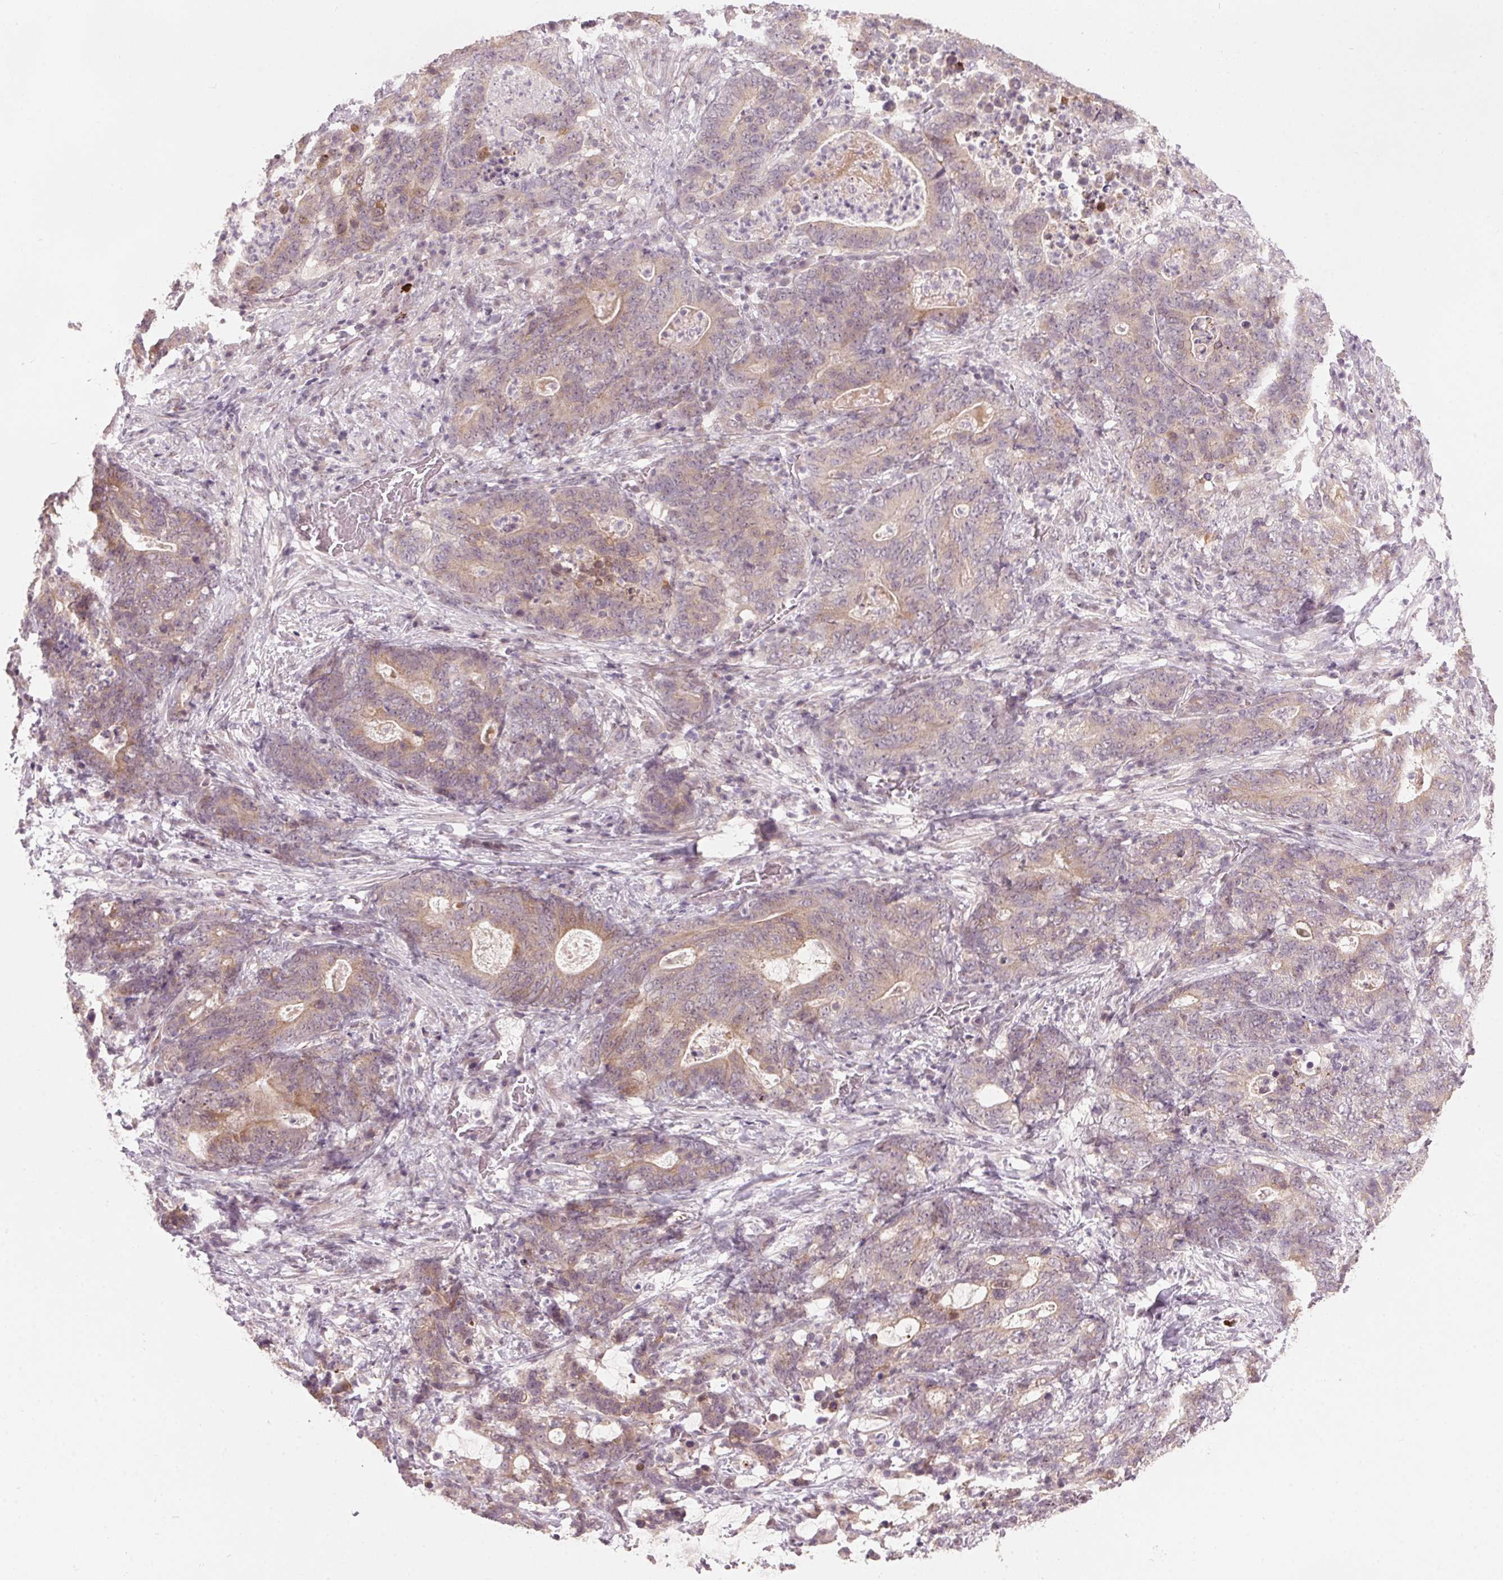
{"staining": {"intensity": "weak", "quantity": ">75%", "location": "cytoplasmic/membranous"}, "tissue": "stomach cancer", "cell_type": "Tumor cells", "image_type": "cancer", "snomed": [{"axis": "morphology", "description": "Normal tissue, NOS"}, {"axis": "morphology", "description": "Adenocarcinoma, NOS"}, {"axis": "topography", "description": "Stomach"}], "caption": "Stomach cancer (adenocarcinoma) stained for a protein exhibits weak cytoplasmic/membranous positivity in tumor cells.", "gene": "TMED6", "patient": {"sex": "female", "age": 64}}